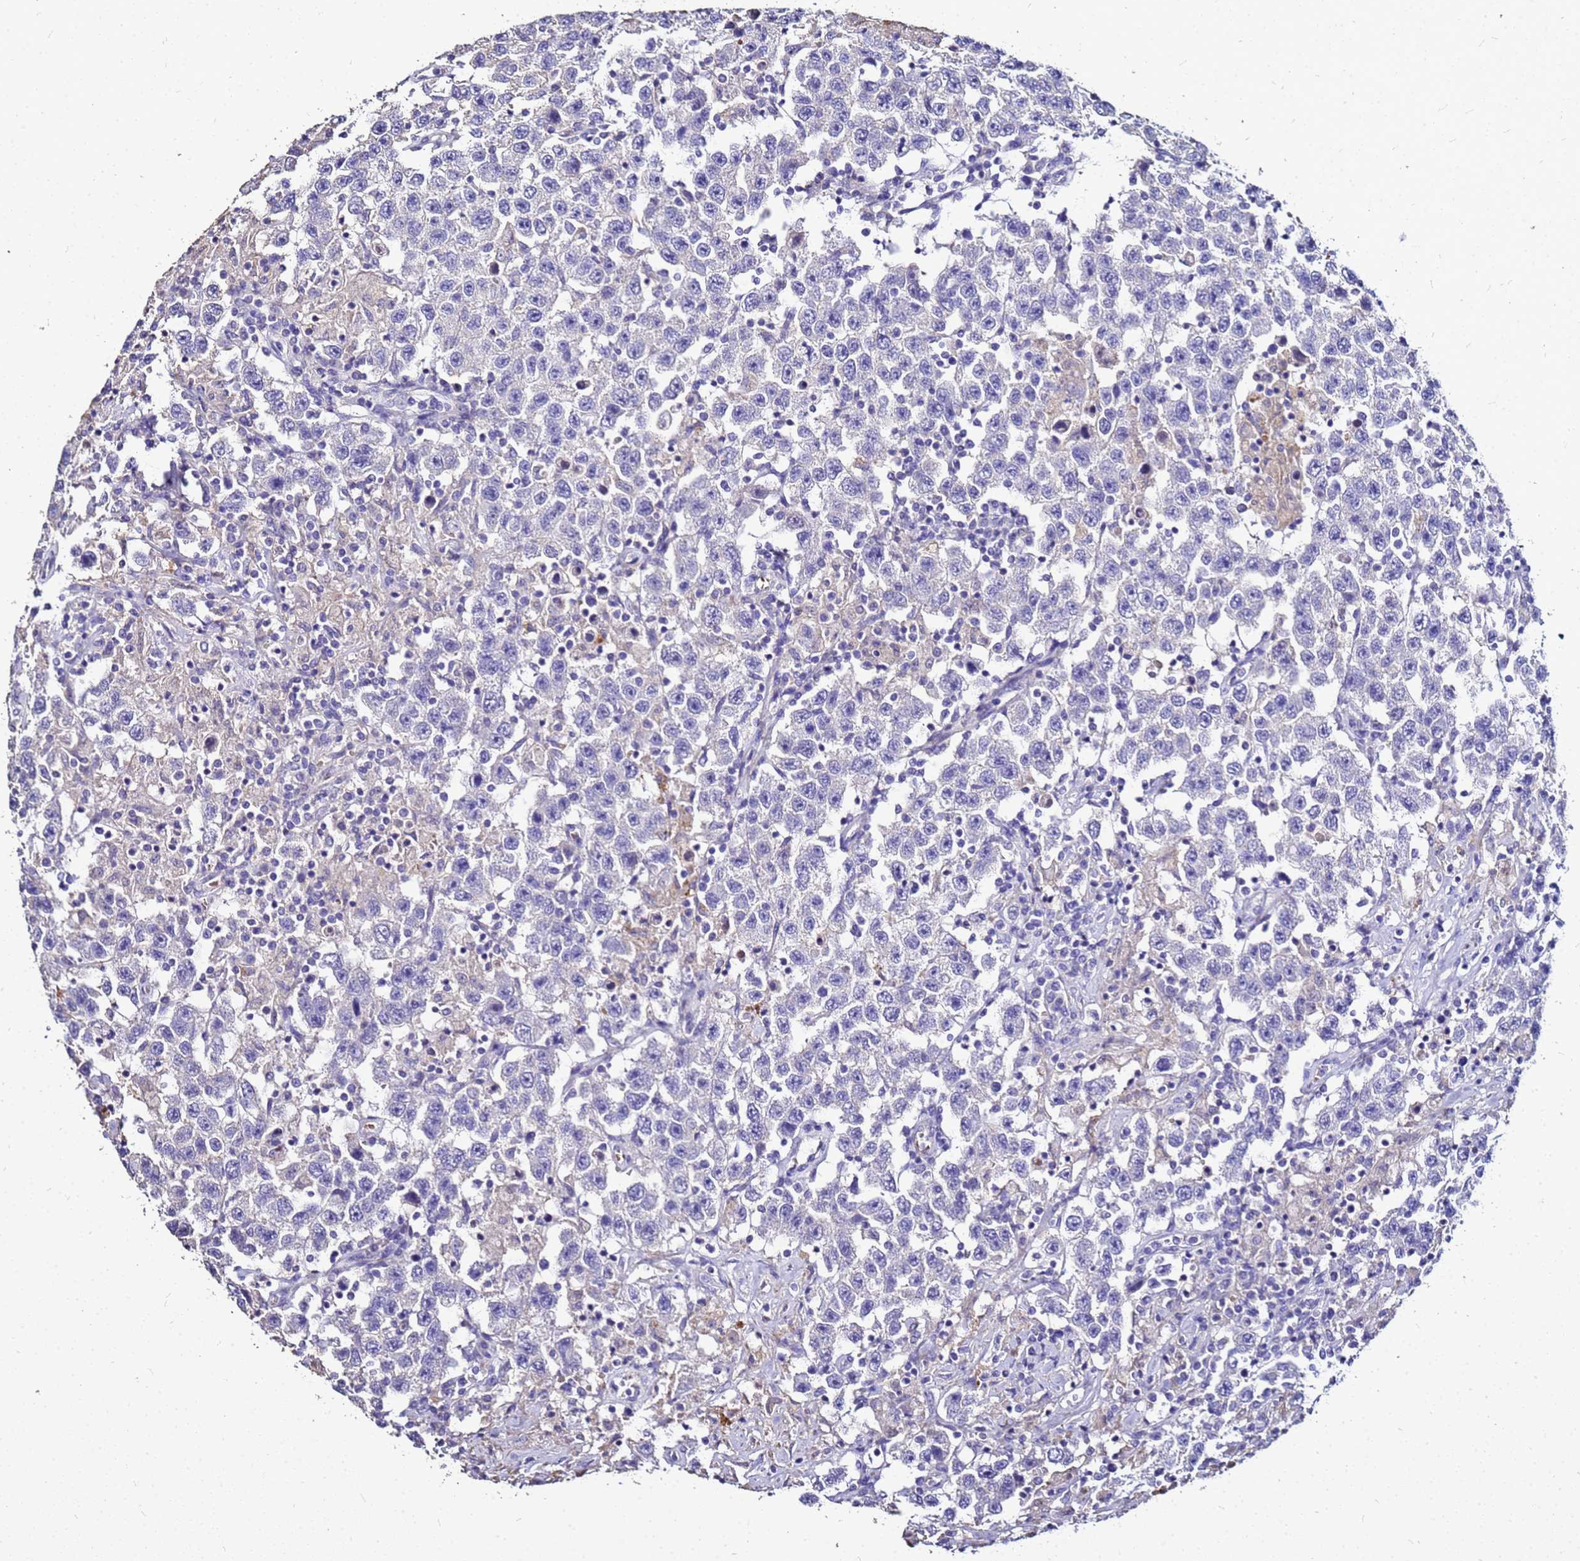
{"staining": {"intensity": "negative", "quantity": "none", "location": "none"}, "tissue": "testis cancer", "cell_type": "Tumor cells", "image_type": "cancer", "snomed": [{"axis": "morphology", "description": "Seminoma, NOS"}, {"axis": "topography", "description": "Testis"}], "caption": "Tumor cells are negative for brown protein staining in testis cancer. The staining is performed using DAB brown chromogen with nuclei counter-stained in using hematoxylin.", "gene": "S100A2", "patient": {"sex": "male", "age": 41}}